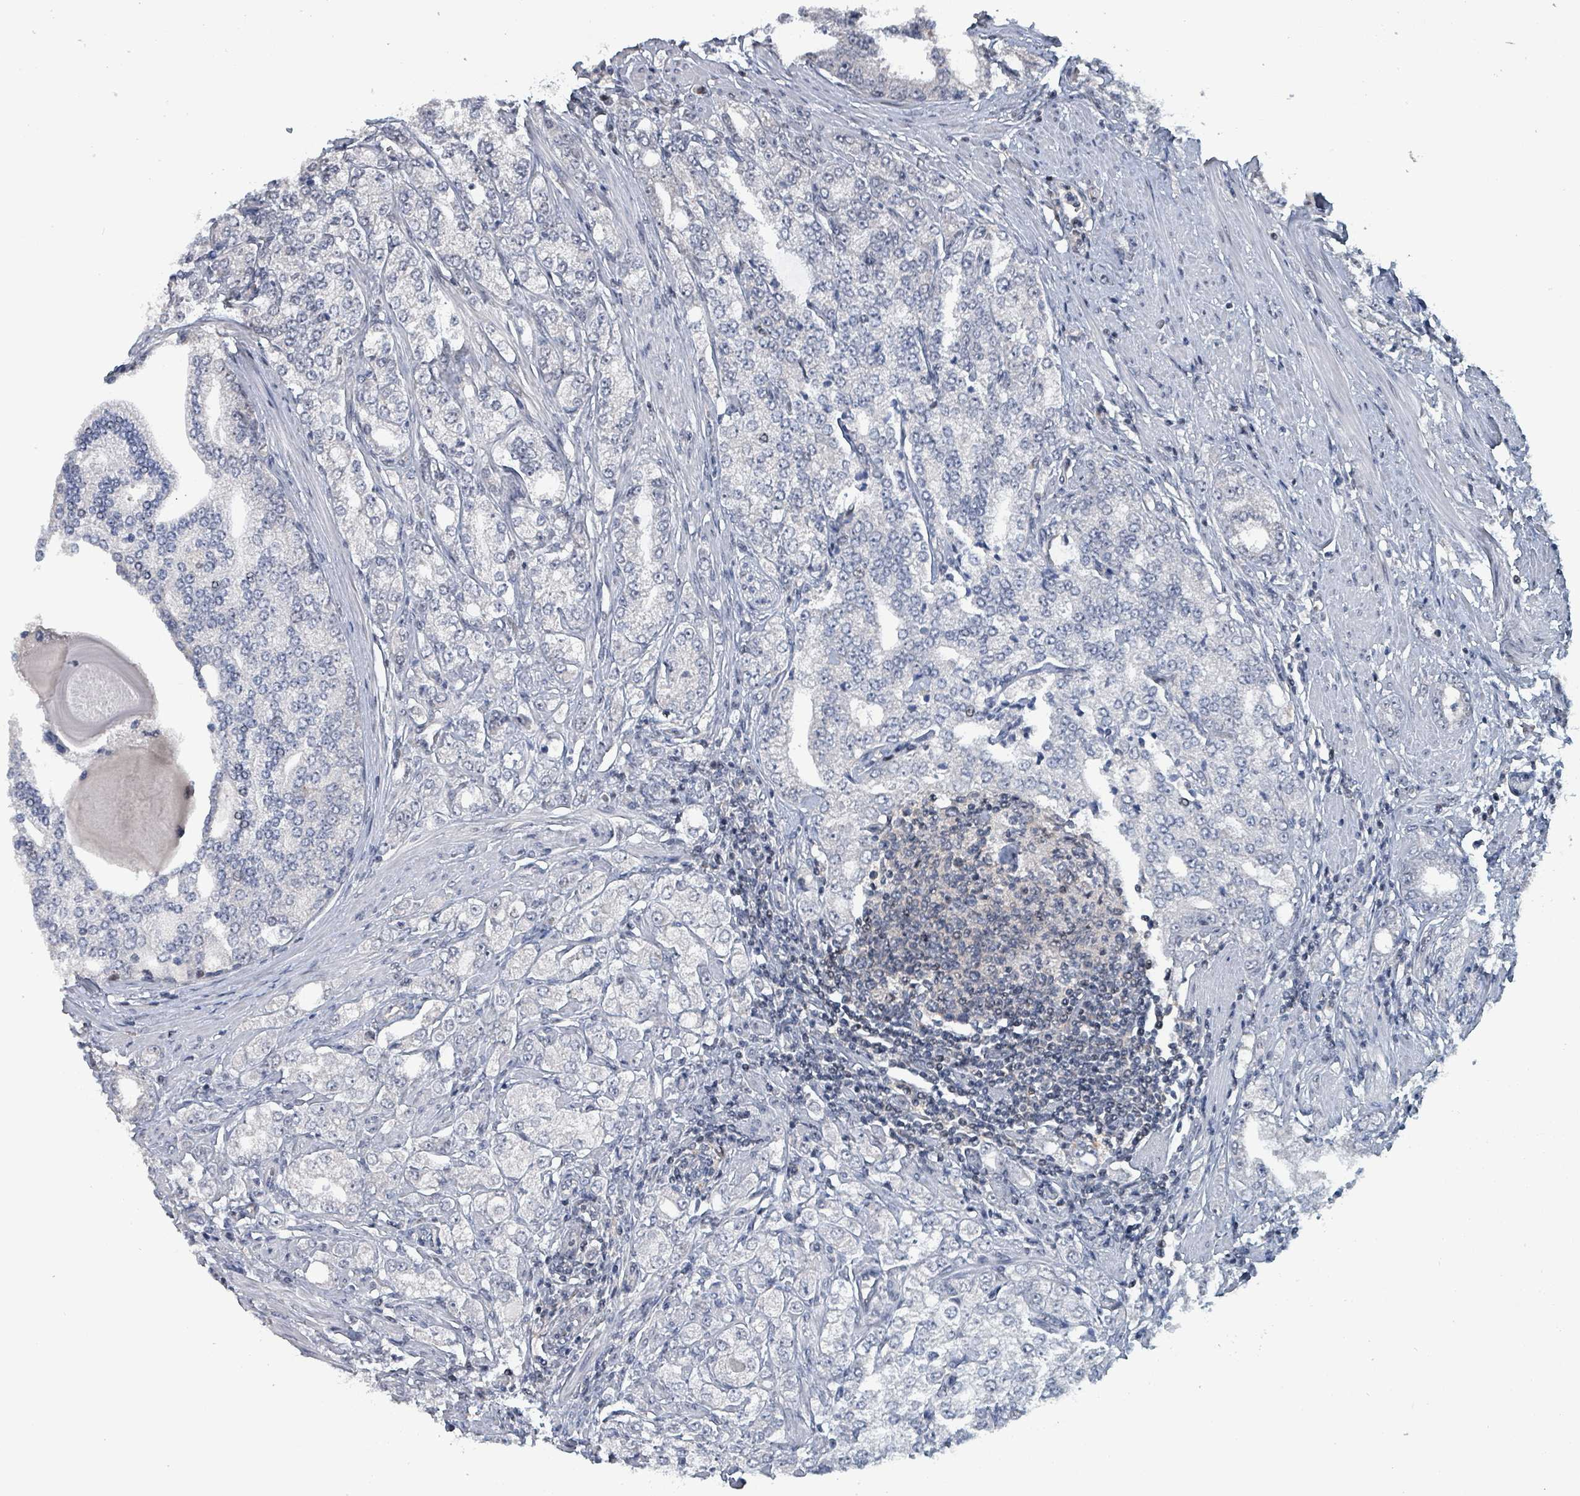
{"staining": {"intensity": "negative", "quantity": "none", "location": "none"}, "tissue": "prostate cancer", "cell_type": "Tumor cells", "image_type": "cancer", "snomed": [{"axis": "morphology", "description": "Adenocarcinoma, High grade"}, {"axis": "topography", "description": "Prostate"}], "caption": "Immunohistochemical staining of human high-grade adenocarcinoma (prostate) exhibits no significant expression in tumor cells. (DAB (3,3'-diaminobenzidine) IHC, high magnification).", "gene": "BIVM", "patient": {"sex": "male", "age": 64}}